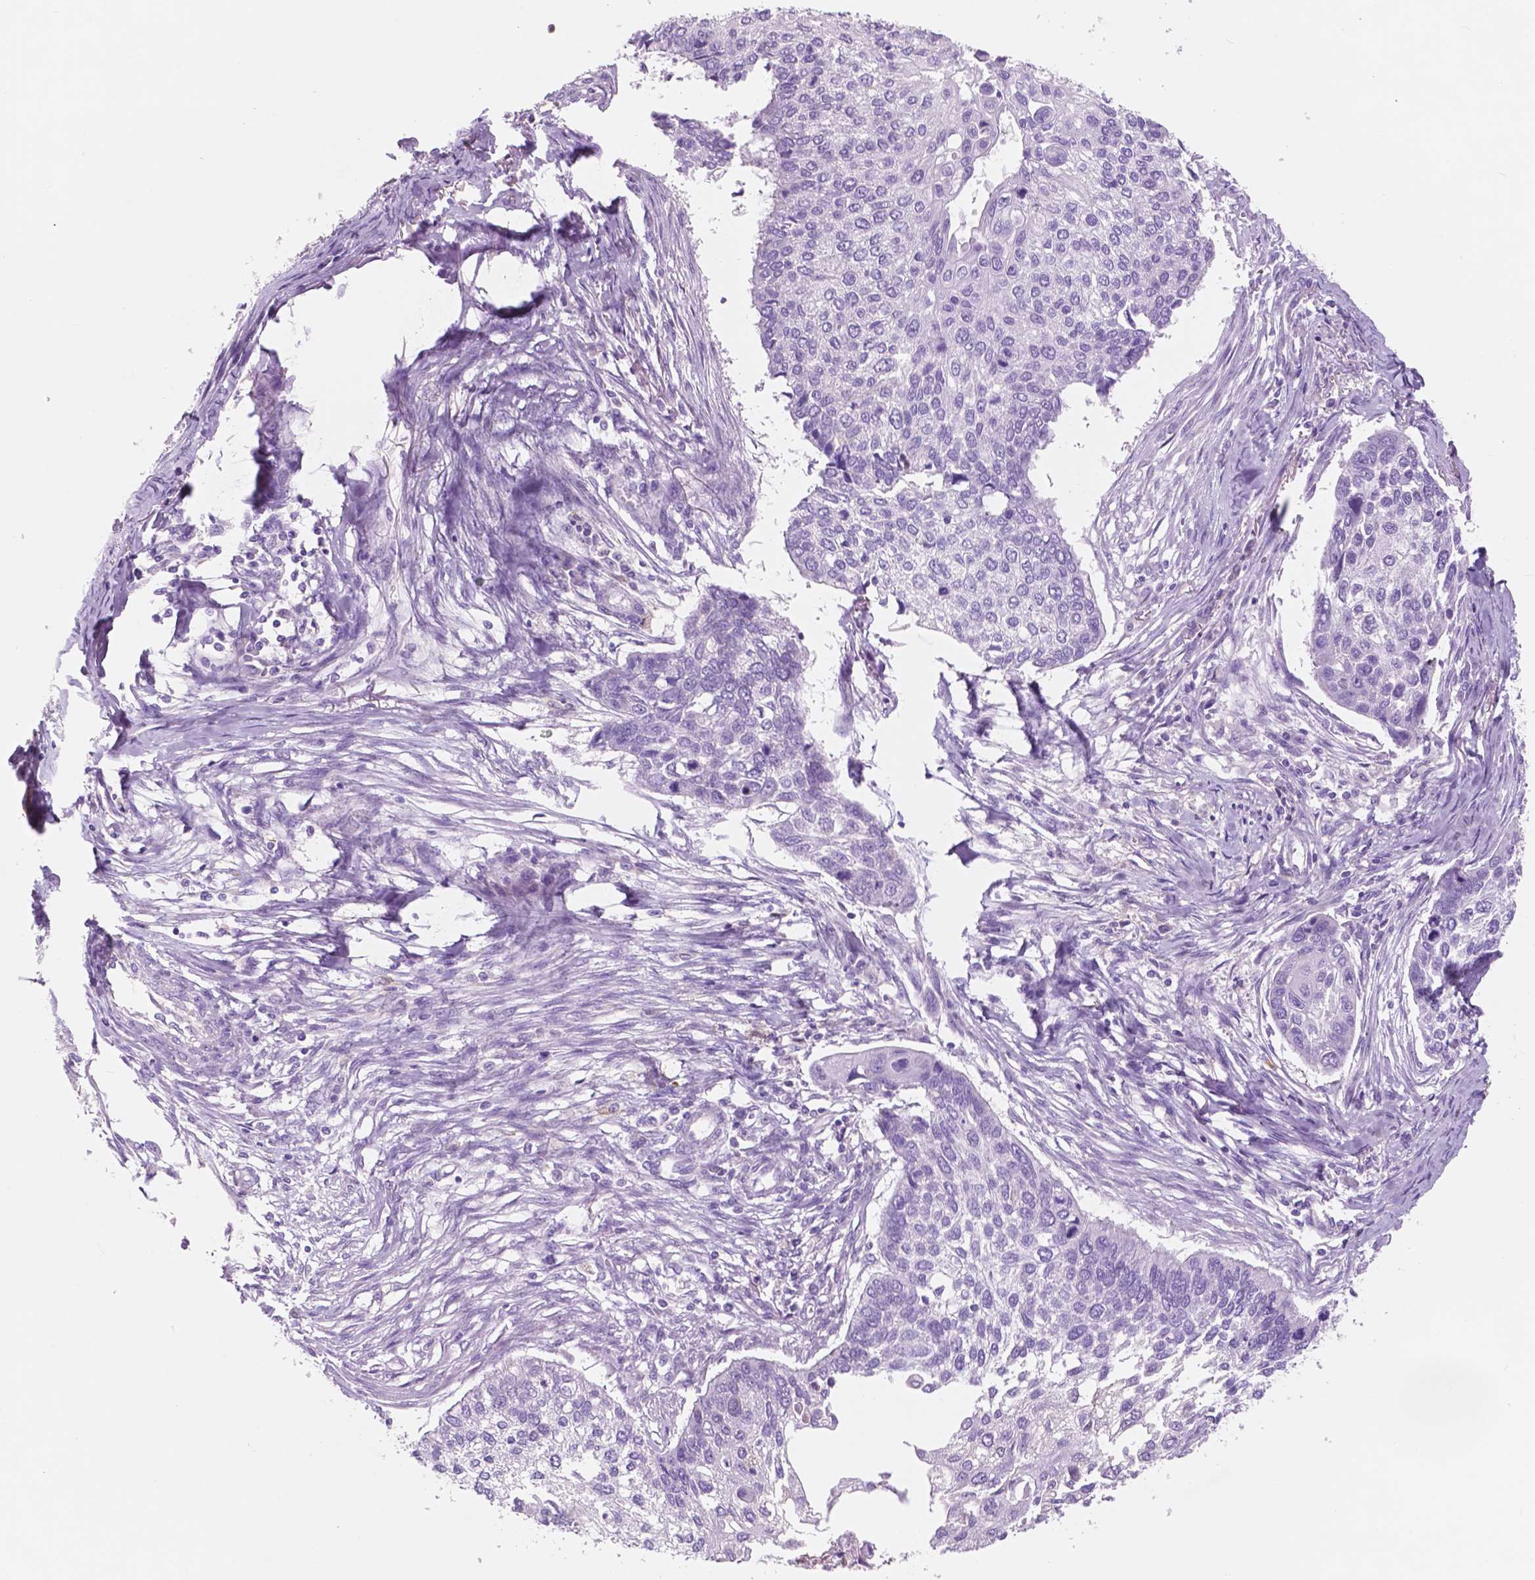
{"staining": {"intensity": "negative", "quantity": "none", "location": "none"}, "tissue": "lung cancer", "cell_type": "Tumor cells", "image_type": "cancer", "snomed": [{"axis": "morphology", "description": "Squamous cell carcinoma, NOS"}, {"axis": "morphology", "description": "Squamous cell carcinoma, metastatic, NOS"}, {"axis": "topography", "description": "Lung"}], "caption": "Immunohistochemistry (IHC) micrograph of squamous cell carcinoma (lung) stained for a protein (brown), which shows no positivity in tumor cells.", "gene": "CUZD1", "patient": {"sex": "male", "age": 63}}